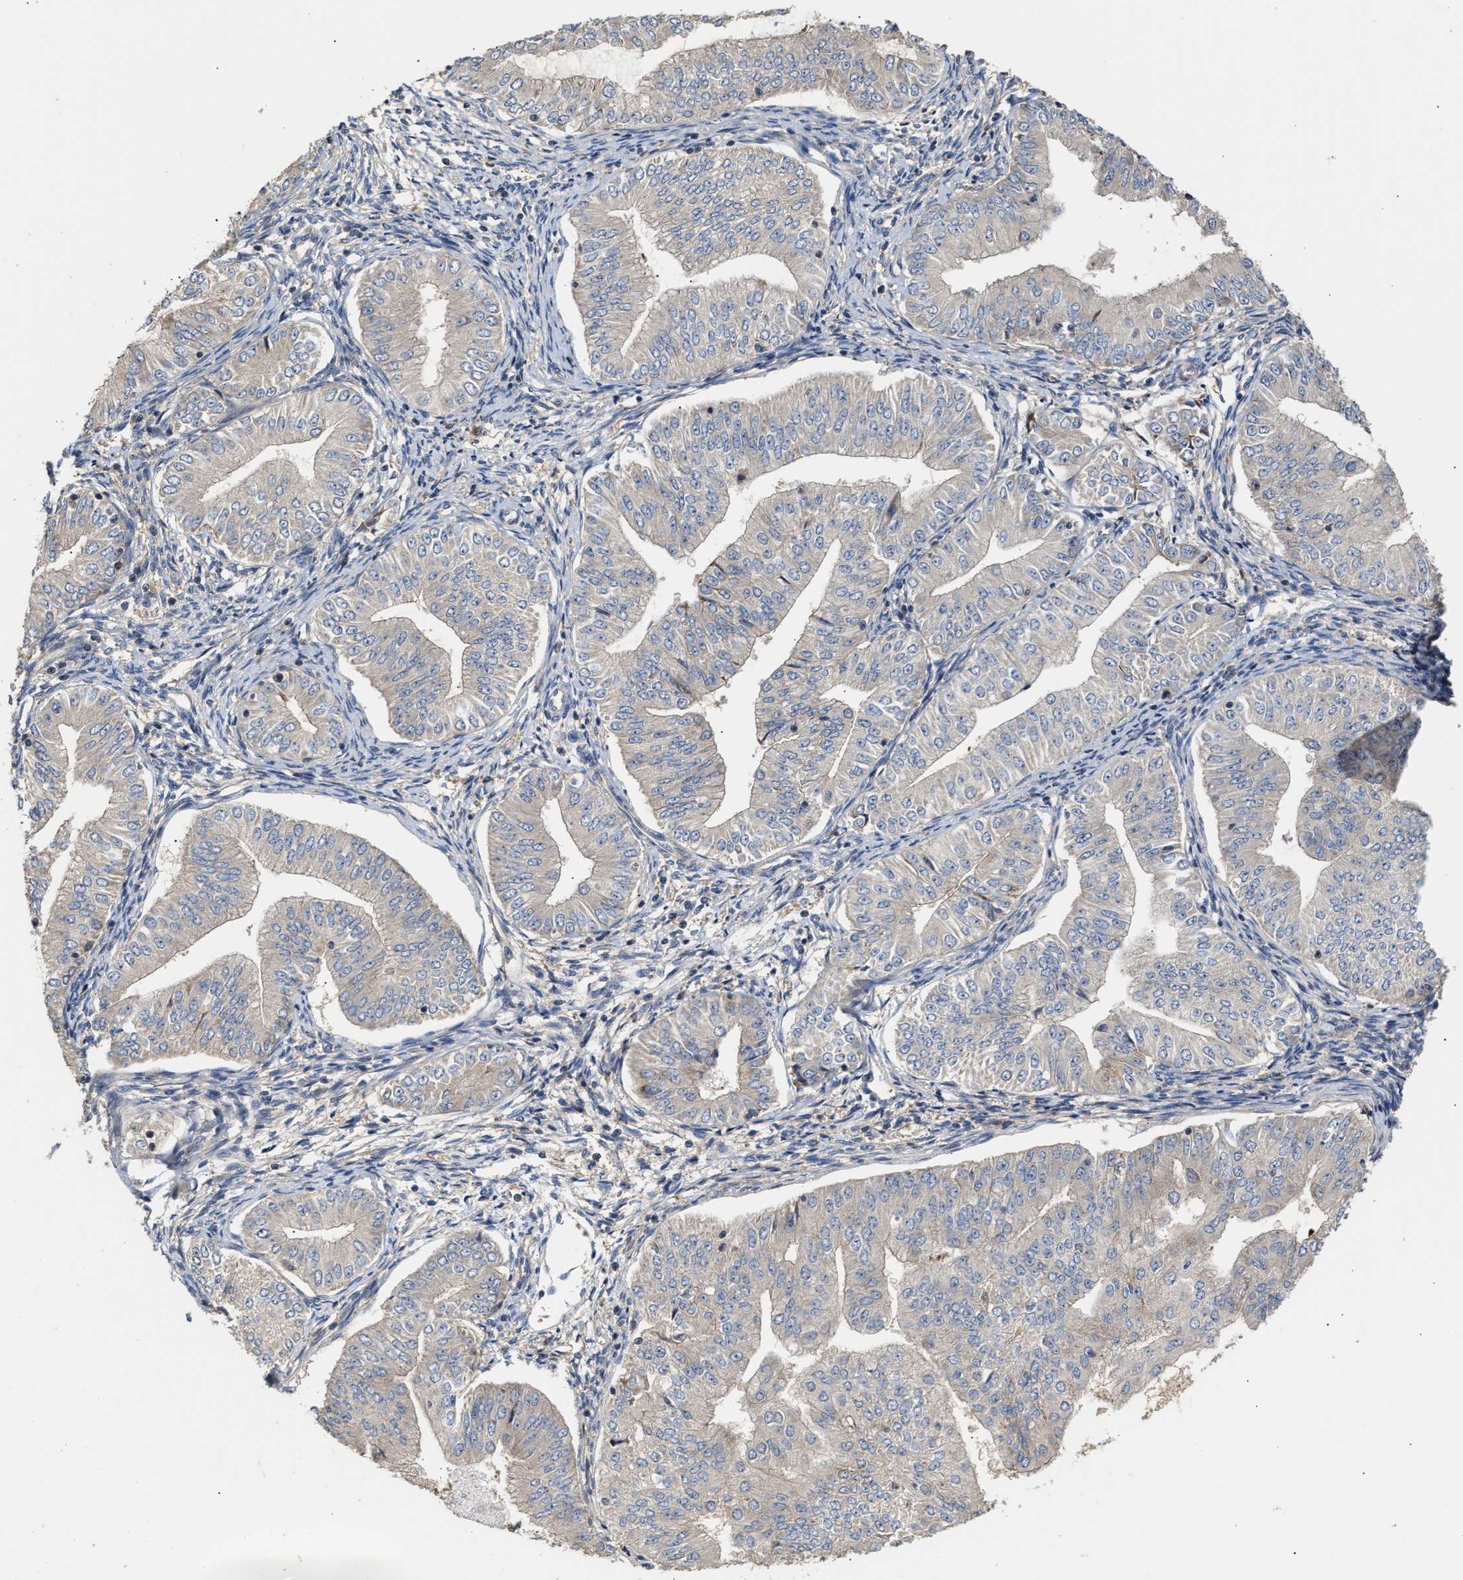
{"staining": {"intensity": "negative", "quantity": "none", "location": "none"}, "tissue": "endometrial cancer", "cell_type": "Tumor cells", "image_type": "cancer", "snomed": [{"axis": "morphology", "description": "Normal tissue, NOS"}, {"axis": "morphology", "description": "Adenocarcinoma, NOS"}, {"axis": "topography", "description": "Endometrium"}], "caption": "High magnification brightfield microscopy of endometrial cancer stained with DAB (brown) and counterstained with hematoxylin (blue): tumor cells show no significant expression.", "gene": "CLIP2", "patient": {"sex": "female", "age": 53}}